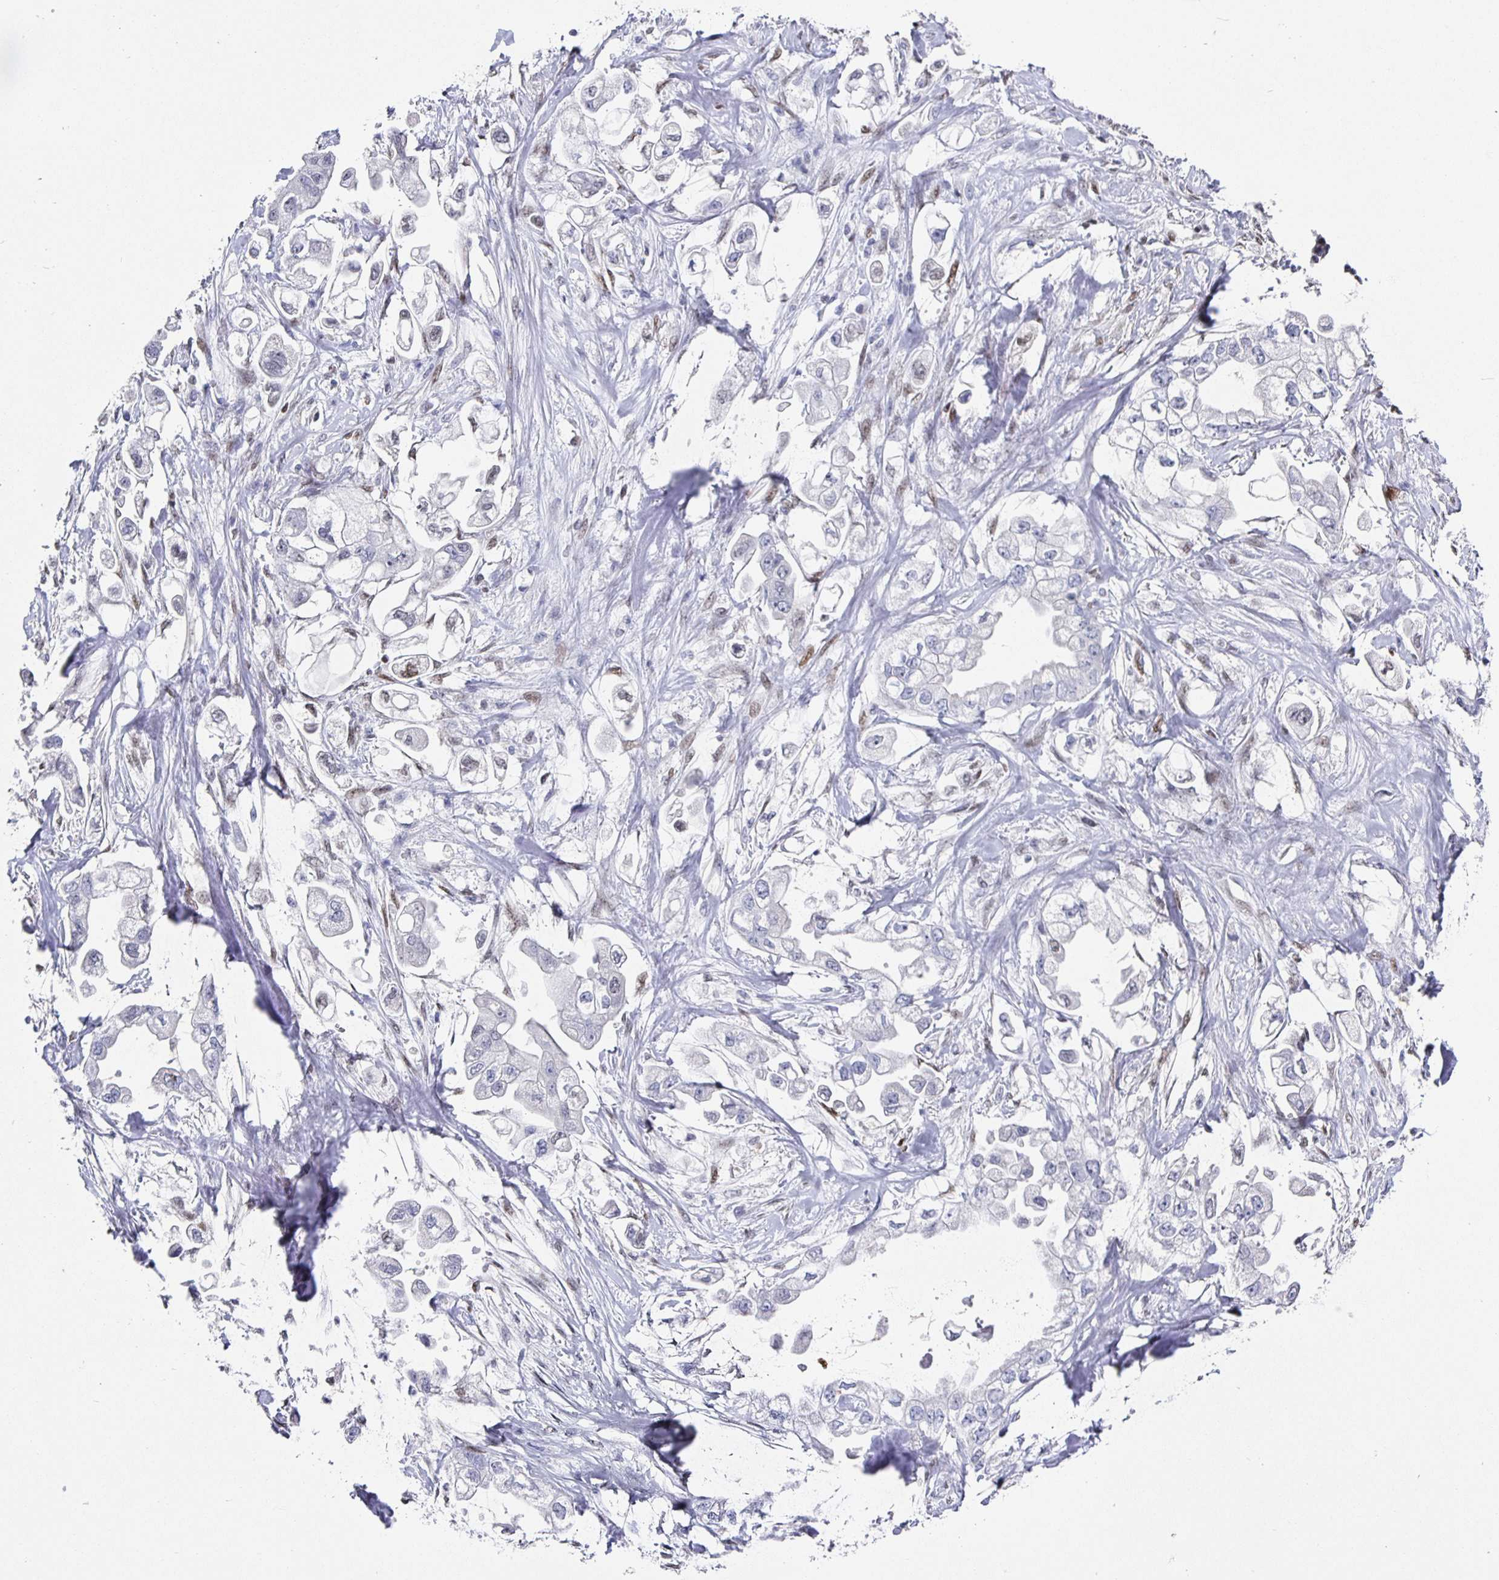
{"staining": {"intensity": "weak", "quantity": "<25%", "location": "nuclear"}, "tissue": "stomach cancer", "cell_type": "Tumor cells", "image_type": "cancer", "snomed": [{"axis": "morphology", "description": "Adenocarcinoma, NOS"}, {"axis": "topography", "description": "Stomach"}], "caption": "Human adenocarcinoma (stomach) stained for a protein using immunohistochemistry shows no staining in tumor cells.", "gene": "RUNX2", "patient": {"sex": "male", "age": 62}}